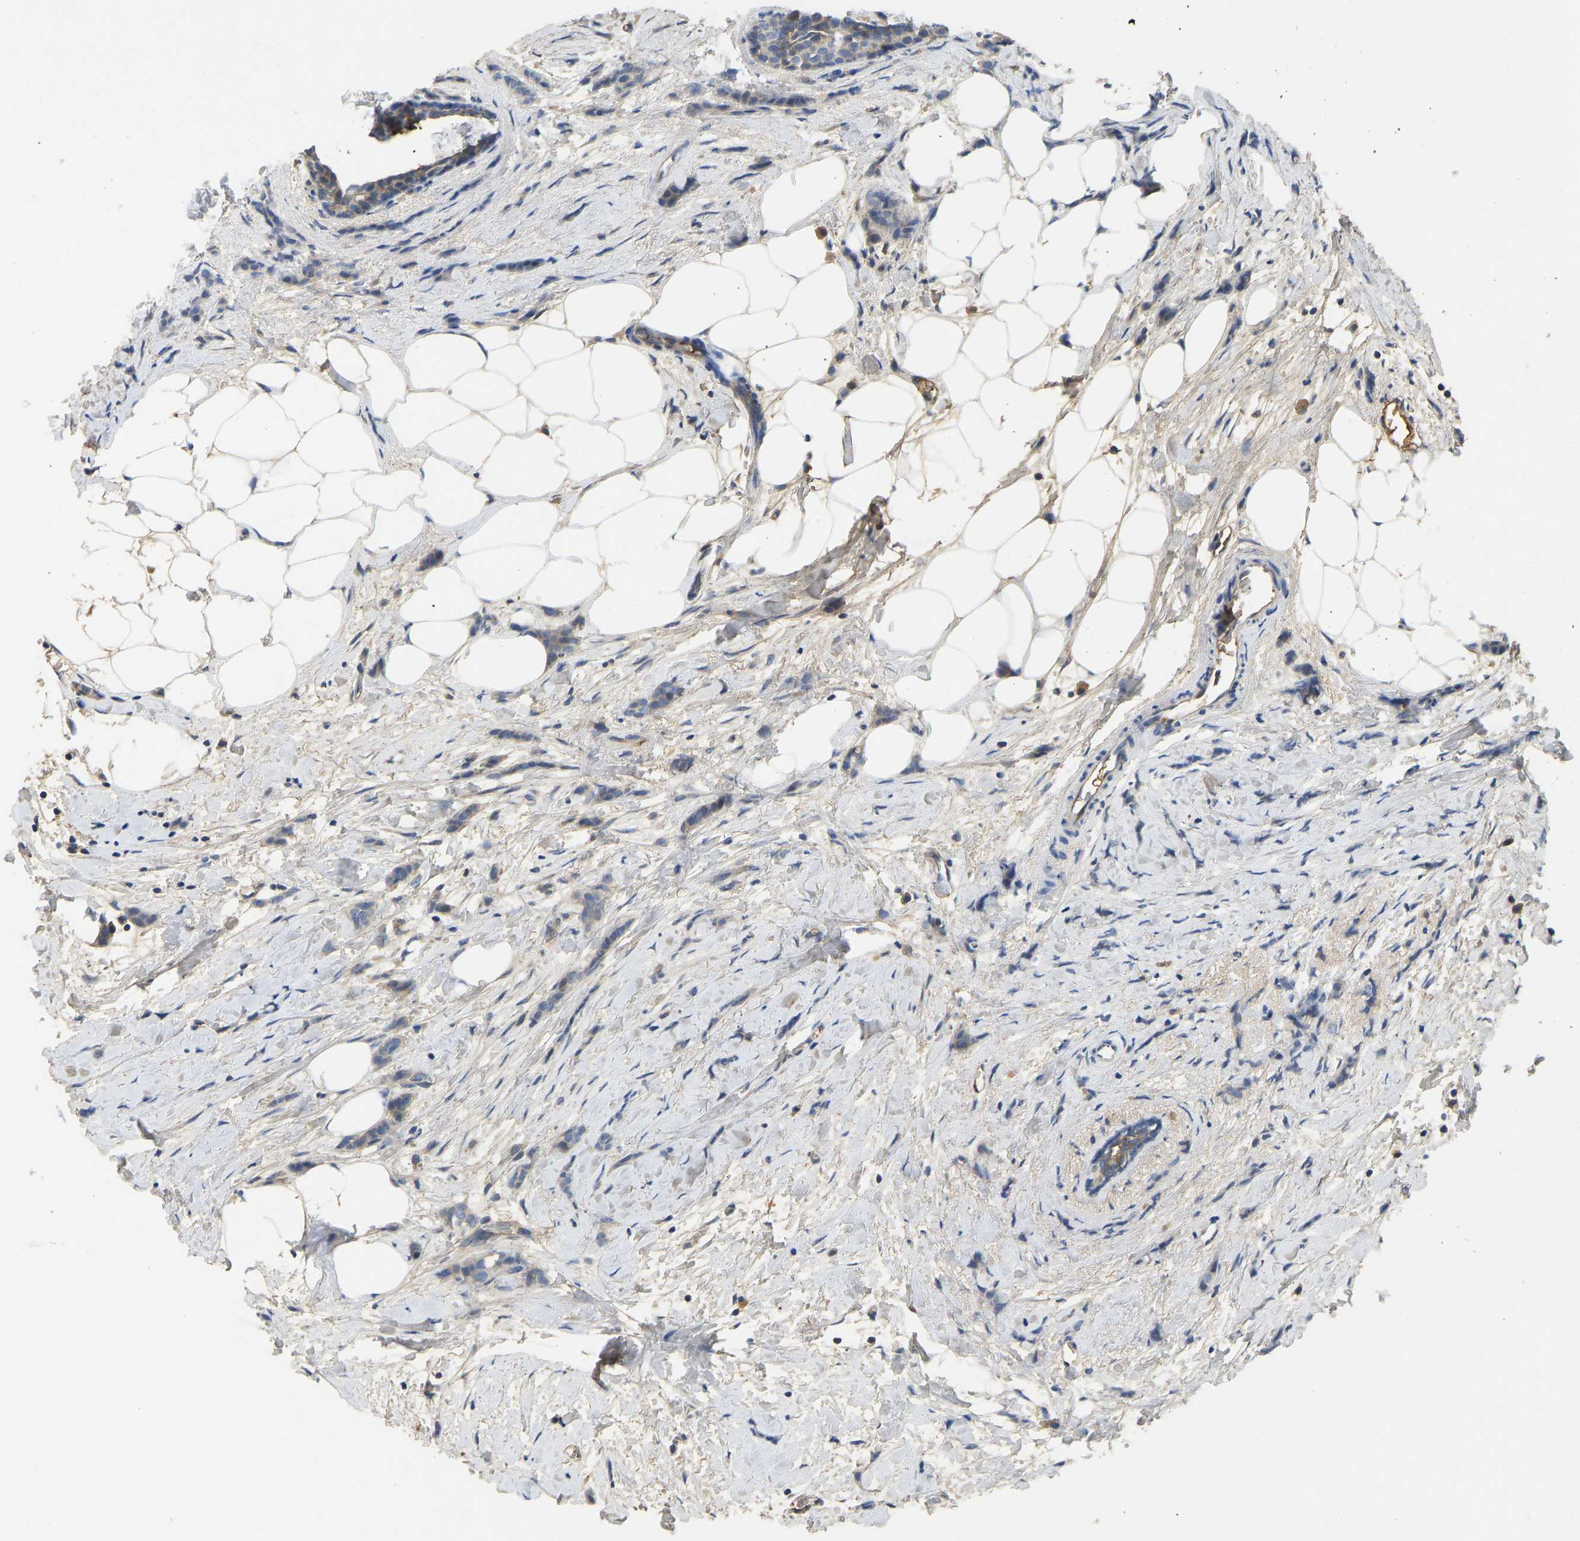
{"staining": {"intensity": "weak", "quantity": "<25%", "location": "cytoplasmic/membranous"}, "tissue": "breast cancer", "cell_type": "Tumor cells", "image_type": "cancer", "snomed": [{"axis": "morphology", "description": "Lobular carcinoma, in situ"}, {"axis": "morphology", "description": "Lobular carcinoma"}, {"axis": "topography", "description": "Breast"}], "caption": "An immunohistochemistry (IHC) image of breast lobular carcinoma is shown. There is no staining in tumor cells of breast lobular carcinoma.", "gene": "VCPKMT", "patient": {"sex": "female", "age": 41}}